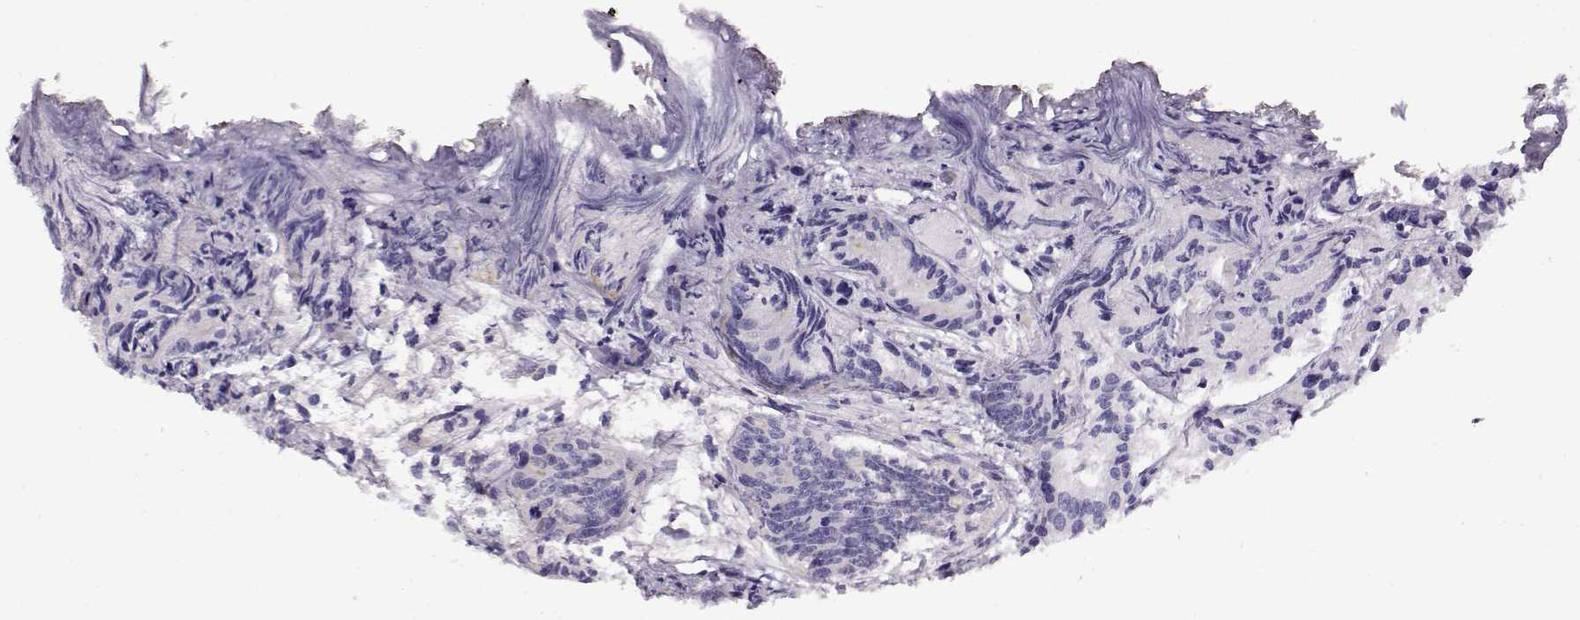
{"staining": {"intensity": "negative", "quantity": "none", "location": "none"}, "tissue": "prostate cancer", "cell_type": "Tumor cells", "image_type": "cancer", "snomed": [{"axis": "morphology", "description": "Adenocarcinoma, Medium grade"}, {"axis": "topography", "description": "Prostate"}], "caption": "Protein analysis of prostate cancer (adenocarcinoma (medium-grade)) exhibits no significant staining in tumor cells.", "gene": "CRX", "patient": {"sex": "male", "age": 74}}